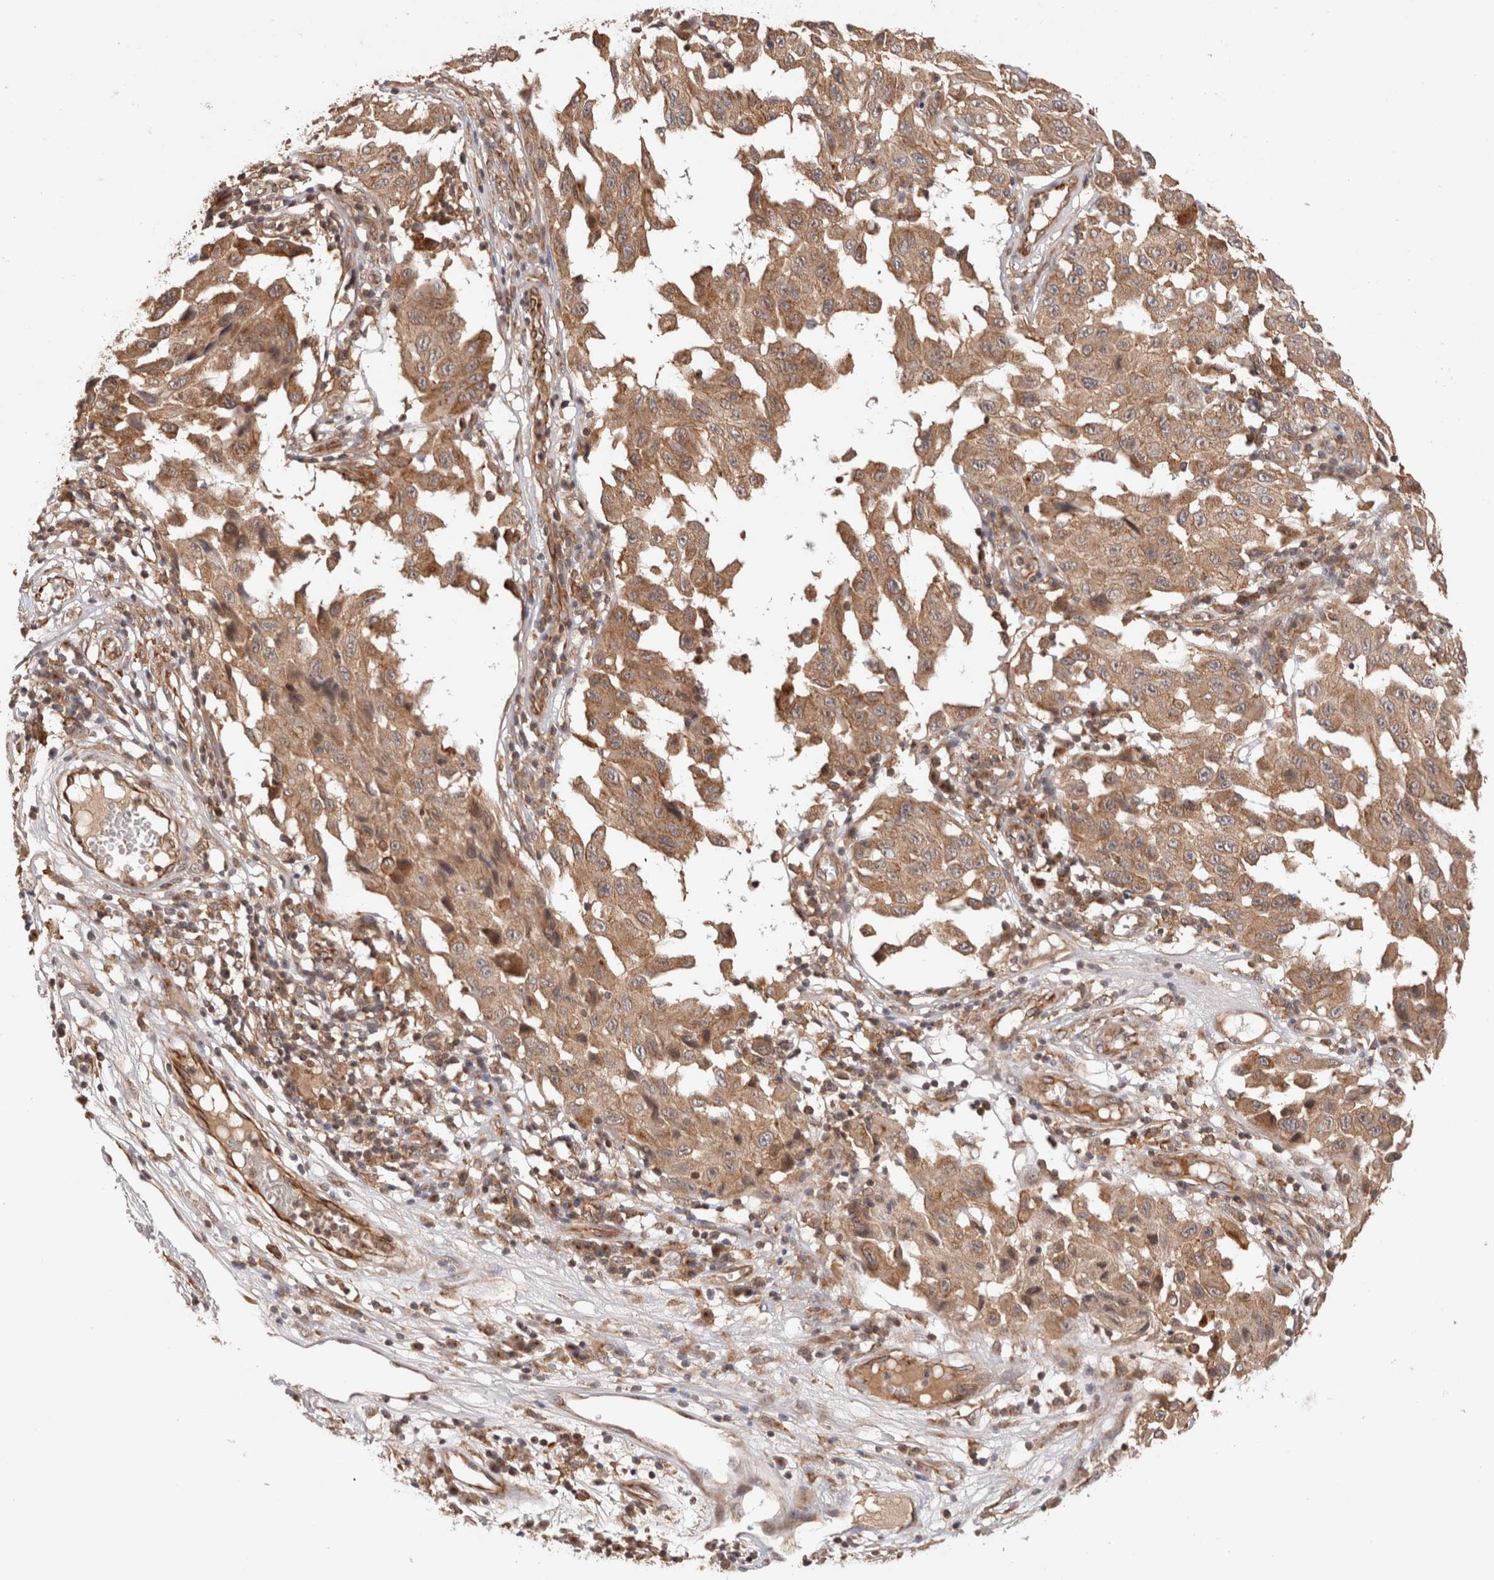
{"staining": {"intensity": "moderate", "quantity": ">75%", "location": "cytoplasmic/membranous,nuclear"}, "tissue": "melanoma", "cell_type": "Tumor cells", "image_type": "cancer", "snomed": [{"axis": "morphology", "description": "Malignant melanoma, NOS"}, {"axis": "topography", "description": "Skin"}], "caption": "A medium amount of moderate cytoplasmic/membranous and nuclear positivity is appreciated in approximately >75% of tumor cells in melanoma tissue. (DAB (3,3'-diaminobenzidine) = brown stain, brightfield microscopy at high magnification).", "gene": "SIKE1", "patient": {"sex": "male", "age": 30}}